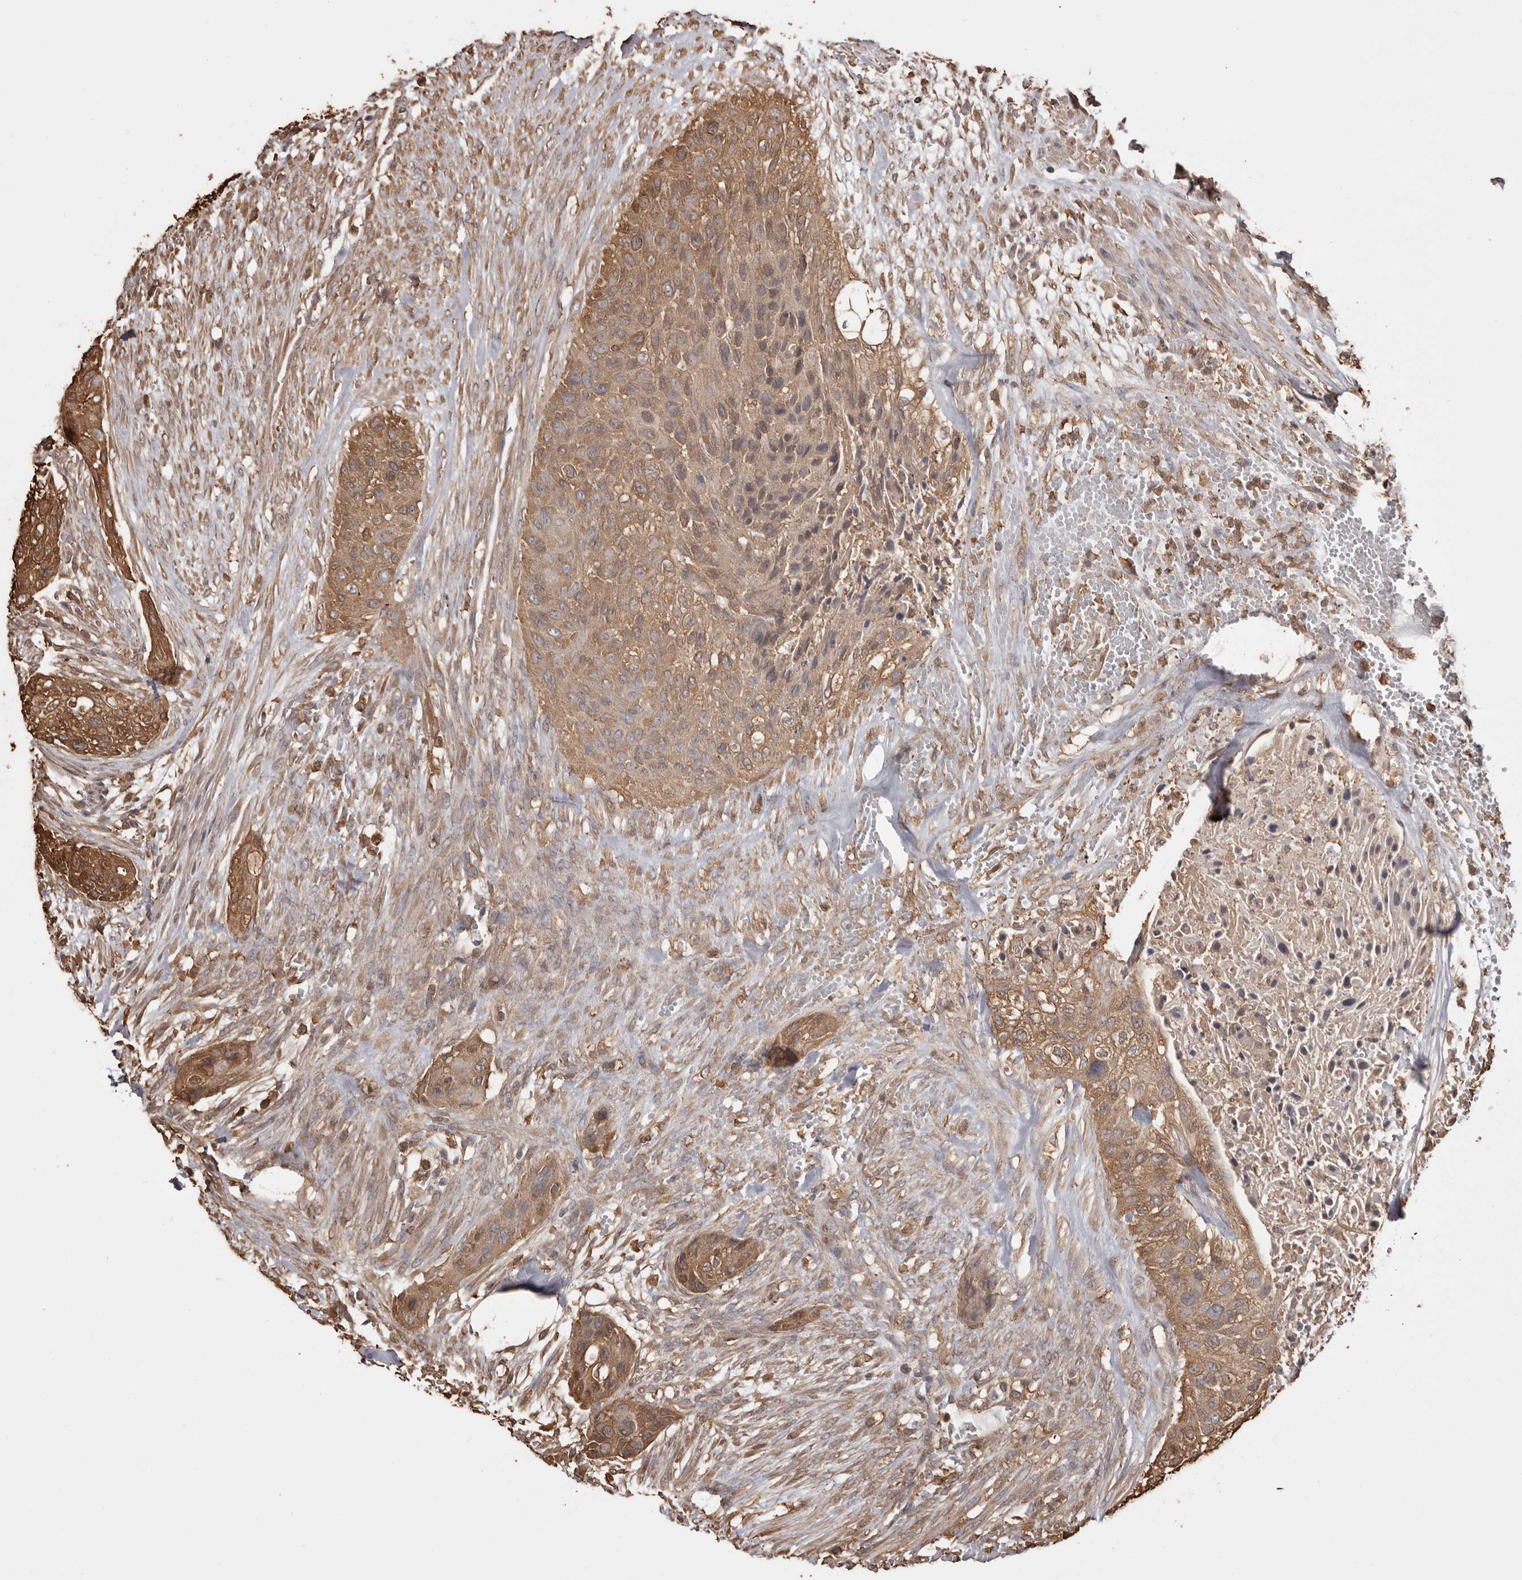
{"staining": {"intensity": "moderate", "quantity": ">75%", "location": "cytoplasmic/membranous"}, "tissue": "urothelial cancer", "cell_type": "Tumor cells", "image_type": "cancer", "snomed": [{"axis": "morphology", "description": "Urothelial carcinoma, High grade"}, {"axis": "topography", "description": "Urinary bladder"}], "caption": "Urothelial cancer stained for a protein (brown) exhibits moderate cytoplasmic/membranous positive expression in about >75% of tumor cells.", "gene": "PKM", "patient": {"sex": "male", "age": 35}}